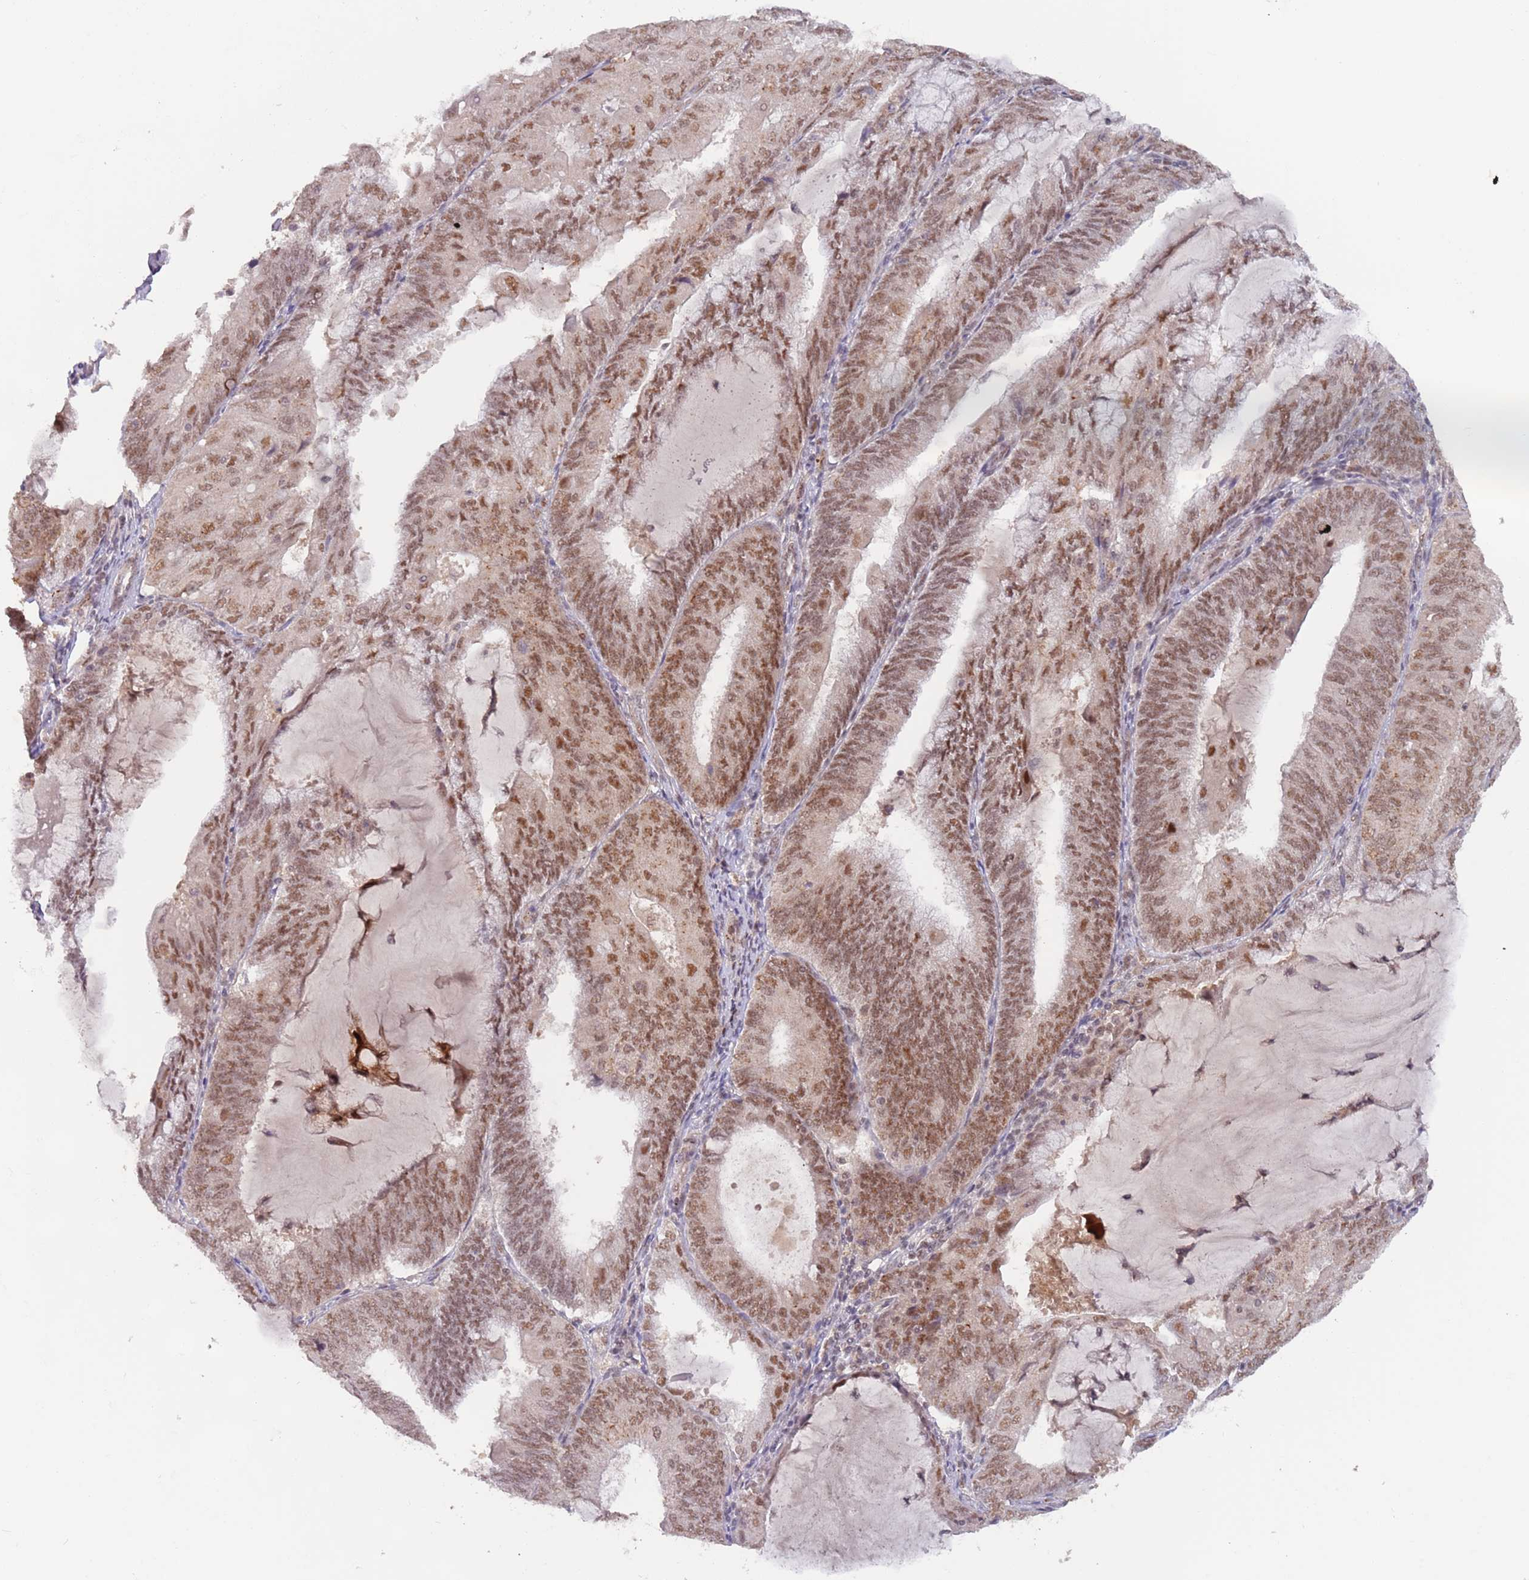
{"staining": {"intensity": "moderate", "quantity": ">75%", "location": "cytoplasmic/membranous,nuclear"}, "tissue": "endometrial cancer", "cell_type": "Tumor cells", "image_type": "cancer", "snomed": [{"axis": "morphology", "description": "Adenocarcinoma, NOS"}, {"axis": "topography", "description": "Endometrium"}], "caption": "Adenocarcinoma (endometrial) was stained to show a protein in brown. There is medium levels of moderate cytoplasmic/membranous and nuclear staining in about >75% of tumor cells. (brown staining indicates protein expression, while blue staining denotes nuclei).", "gene": "RFXANK", "patient": {"sex": "female", "age": 81}}